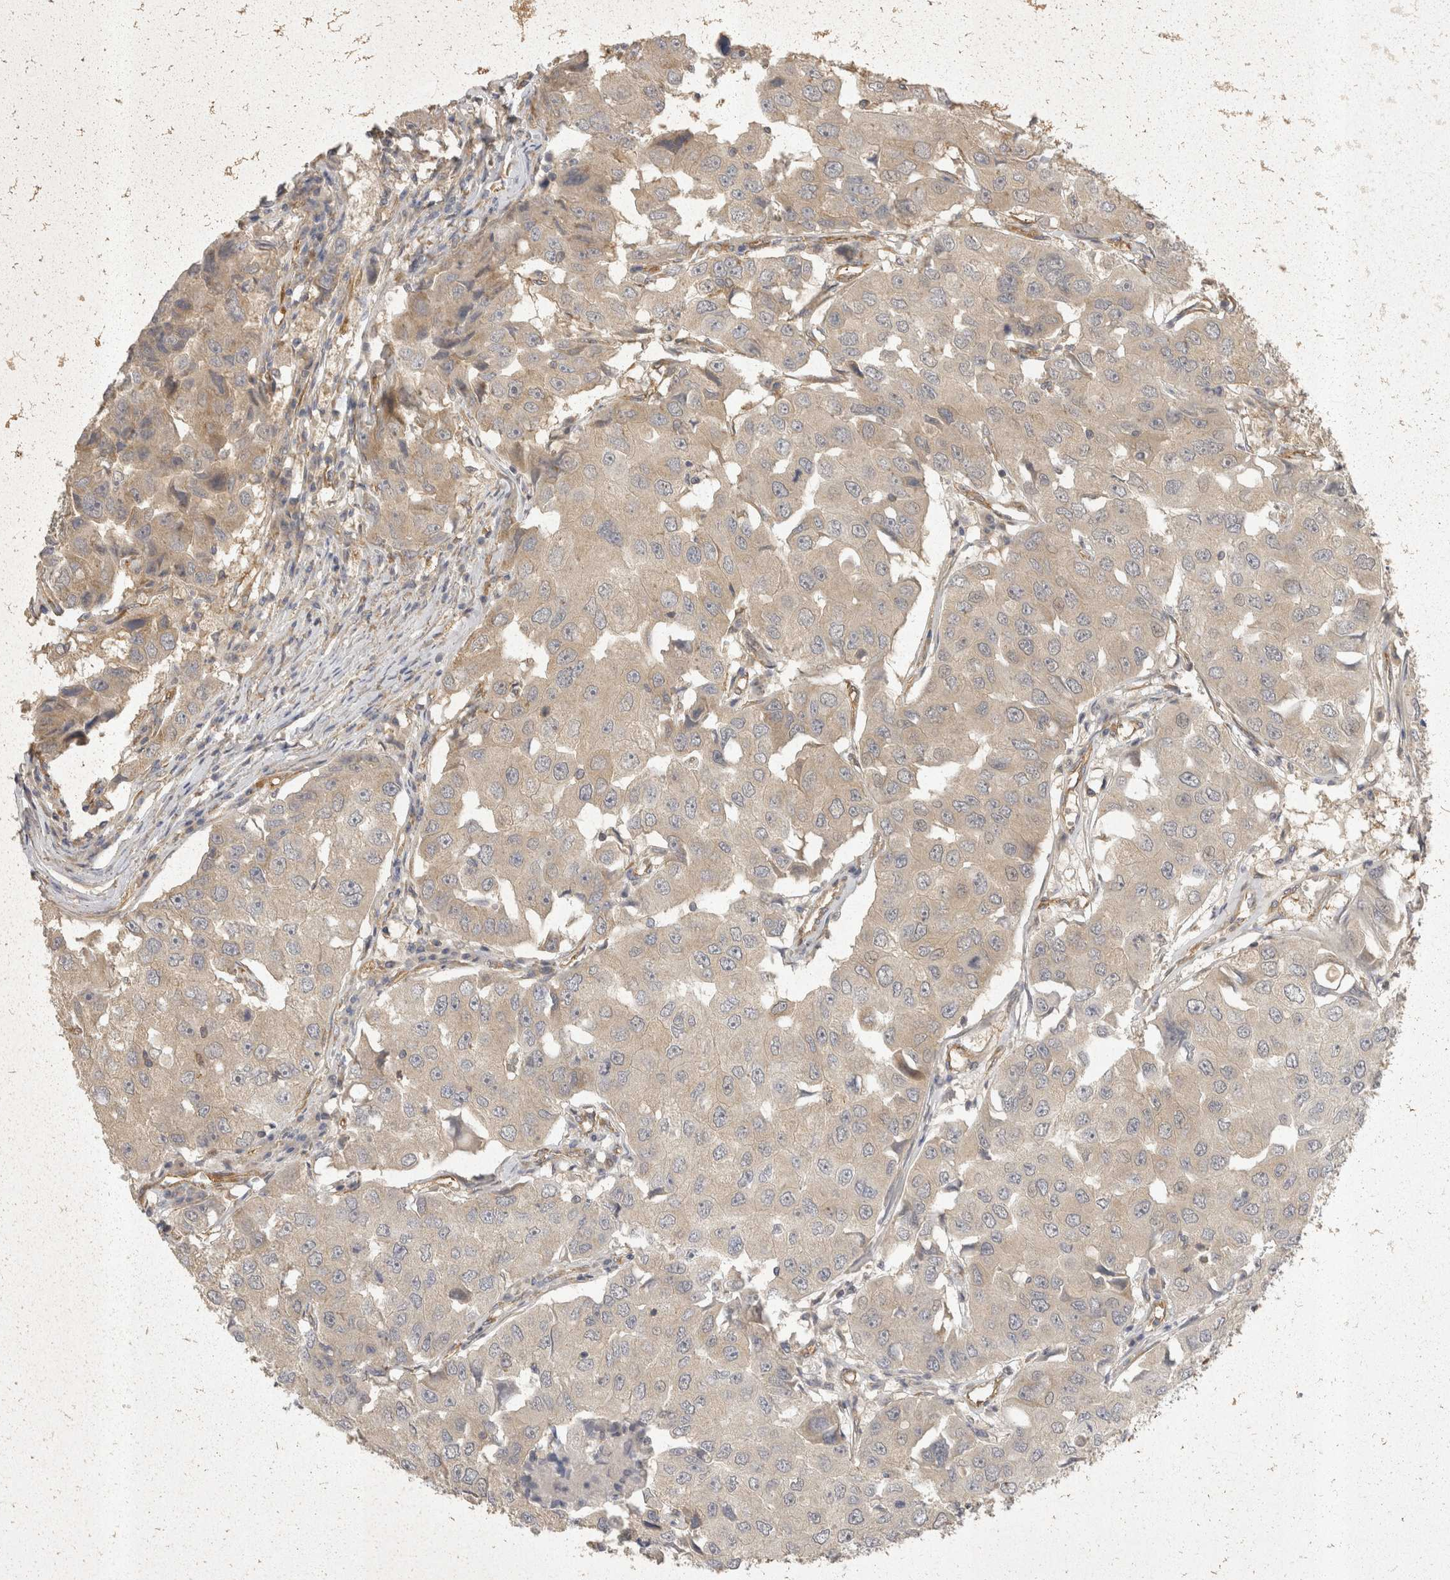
{"staining": {"intensity": "weak", "quantity": "<25%", "location": "cytoplasmic/membranous"}, "tissue": "breast cancer", "cell_type": "Tumor cells", "image_type": "cancer", "snomed": [{"axis": "morphology", "description": "Duct carcinoma"}, {"axis": "topography", "description": "Breast"}], "caption": "Immunohistochemical staining of invasive ductal carcinoma (breast) demonstrates no significant positivity in tumor cells. Nuclei are stained in blue.", "gene": "EIF4G3", "patient": {"sex": "female", "age": 27}}